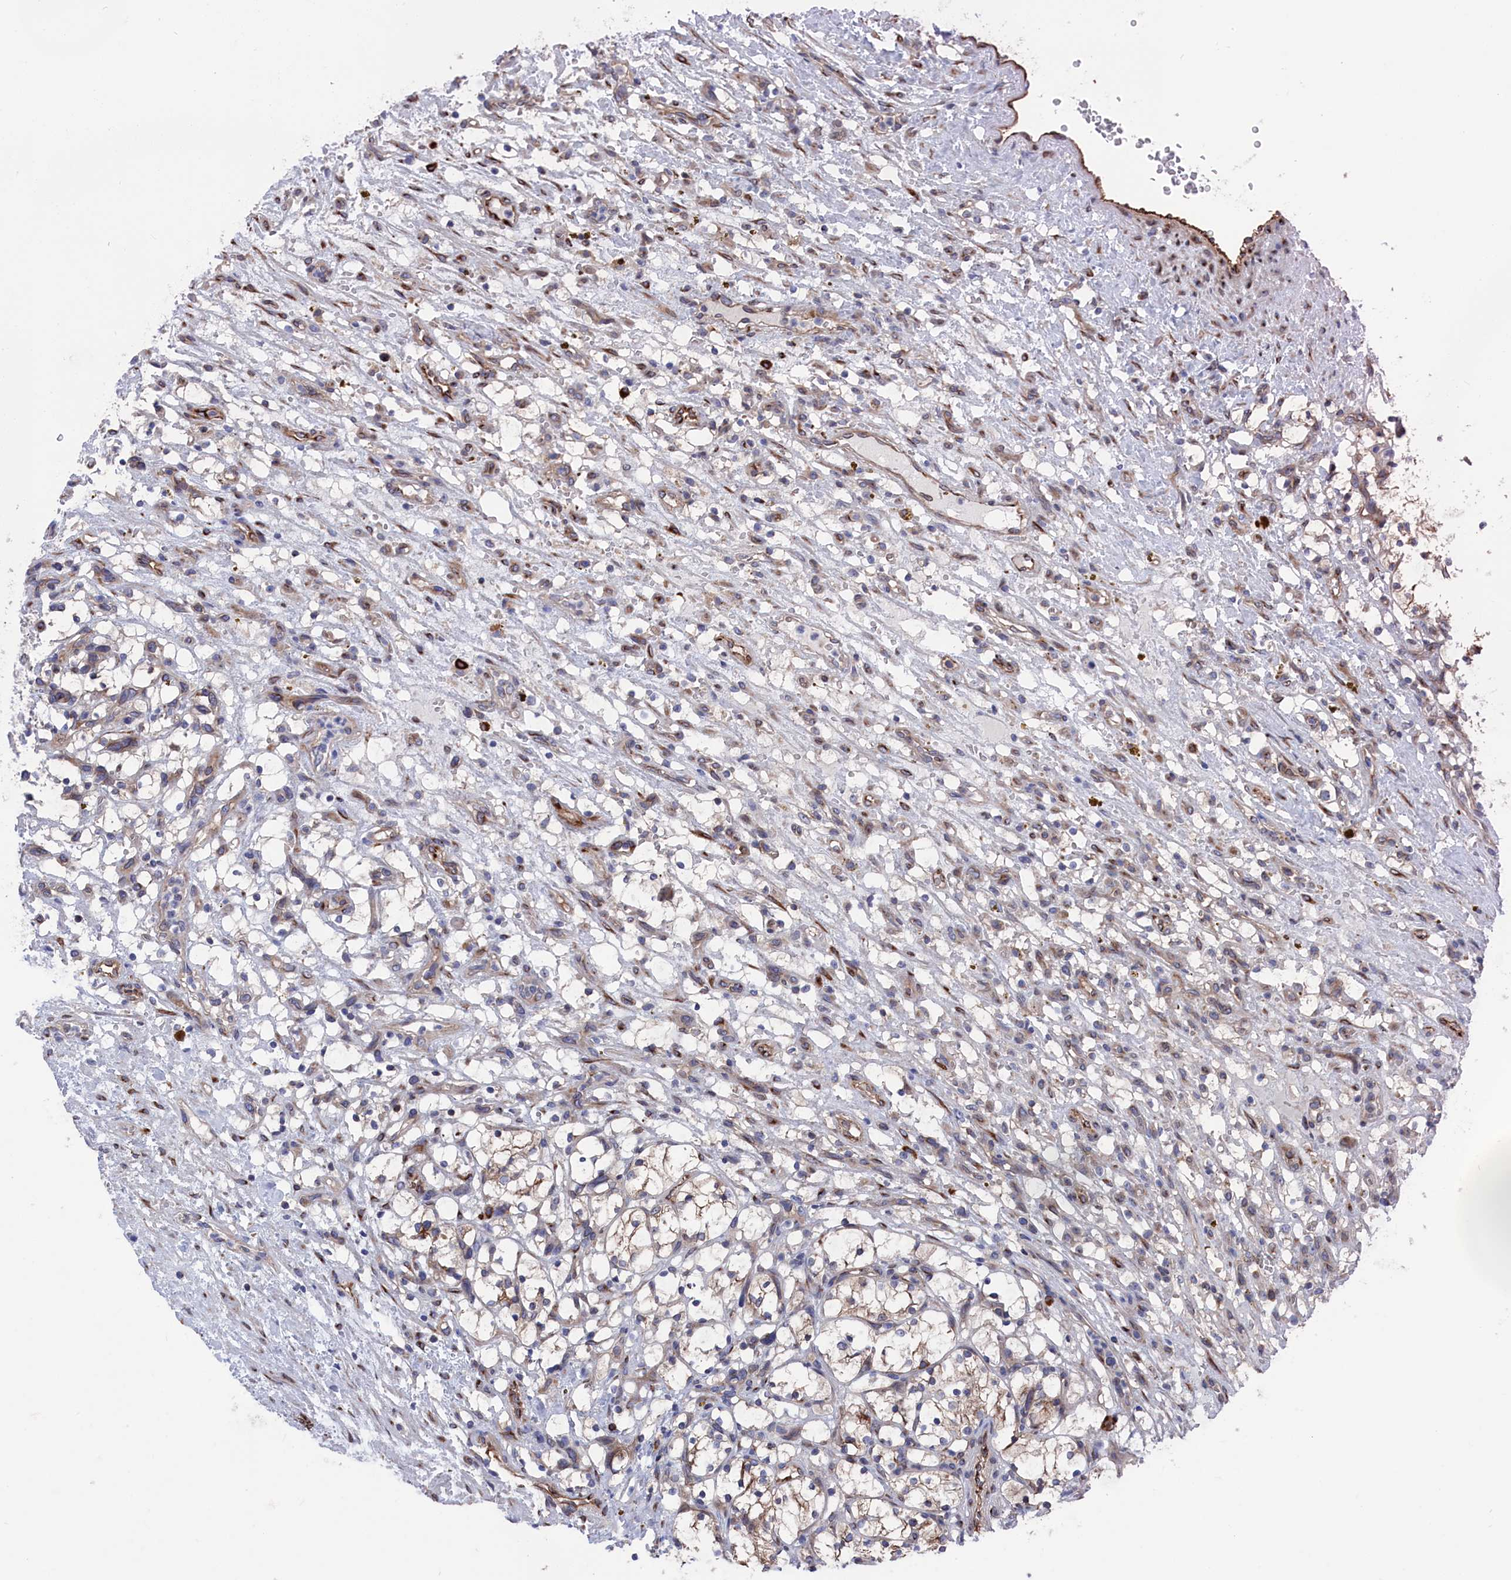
{"staining": {"intensity": "negative", "quantity": "none", "location": "none"}, "tissue": "renal cancer", "cell_type": "Tumor cells", "image_type": "cancer", "snomed": [{"axis": "morphology", "description": "Adenocarcinoma, NOS"}, {"axis": "topography", "description": "Kidney"}], "caption": "Immunohistochemical staining of renal cancer exhibits no significant staining in tumor cells.", "gene": "NUTF2", "patient": {"sex": "female", "age": 69}}